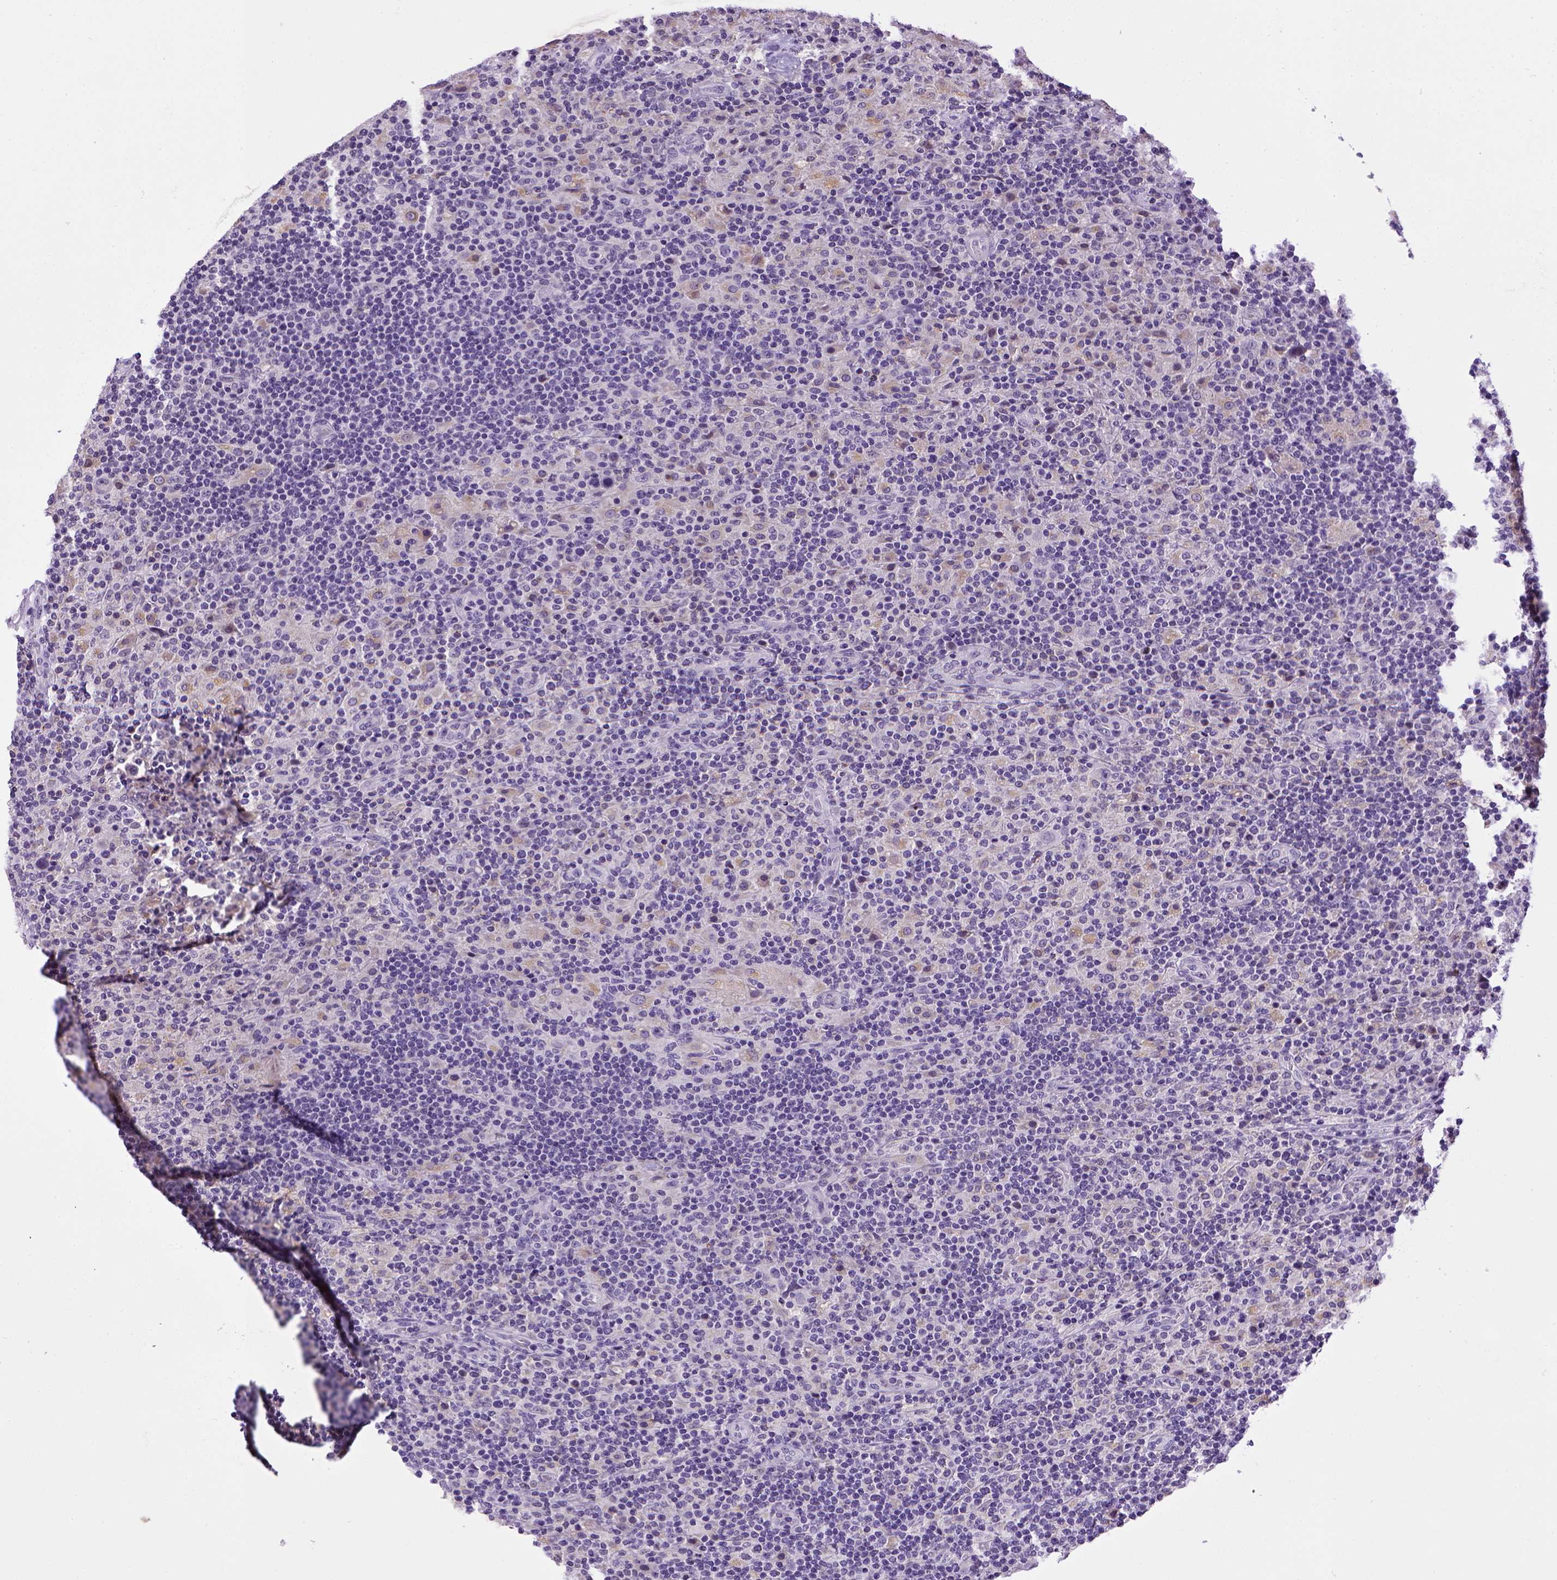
{"staining": {"intensity": "negative", "quantity": "none", "location": "none"}, "tissue": "lymphoma", "cell_type": "Tumor cells", "image_type": "cancer", "snomed": [{"axis": "morphology", "description": "Hodgkin's disease, NOS"}, {"axis": "topography", "description": "Lymph node"}], "caption": "Protein analysis of lymphoma demonstrates no significant expression in tumor cells.", "gene": "CDH1", "patient": {"sex": "male", "age": 70}}